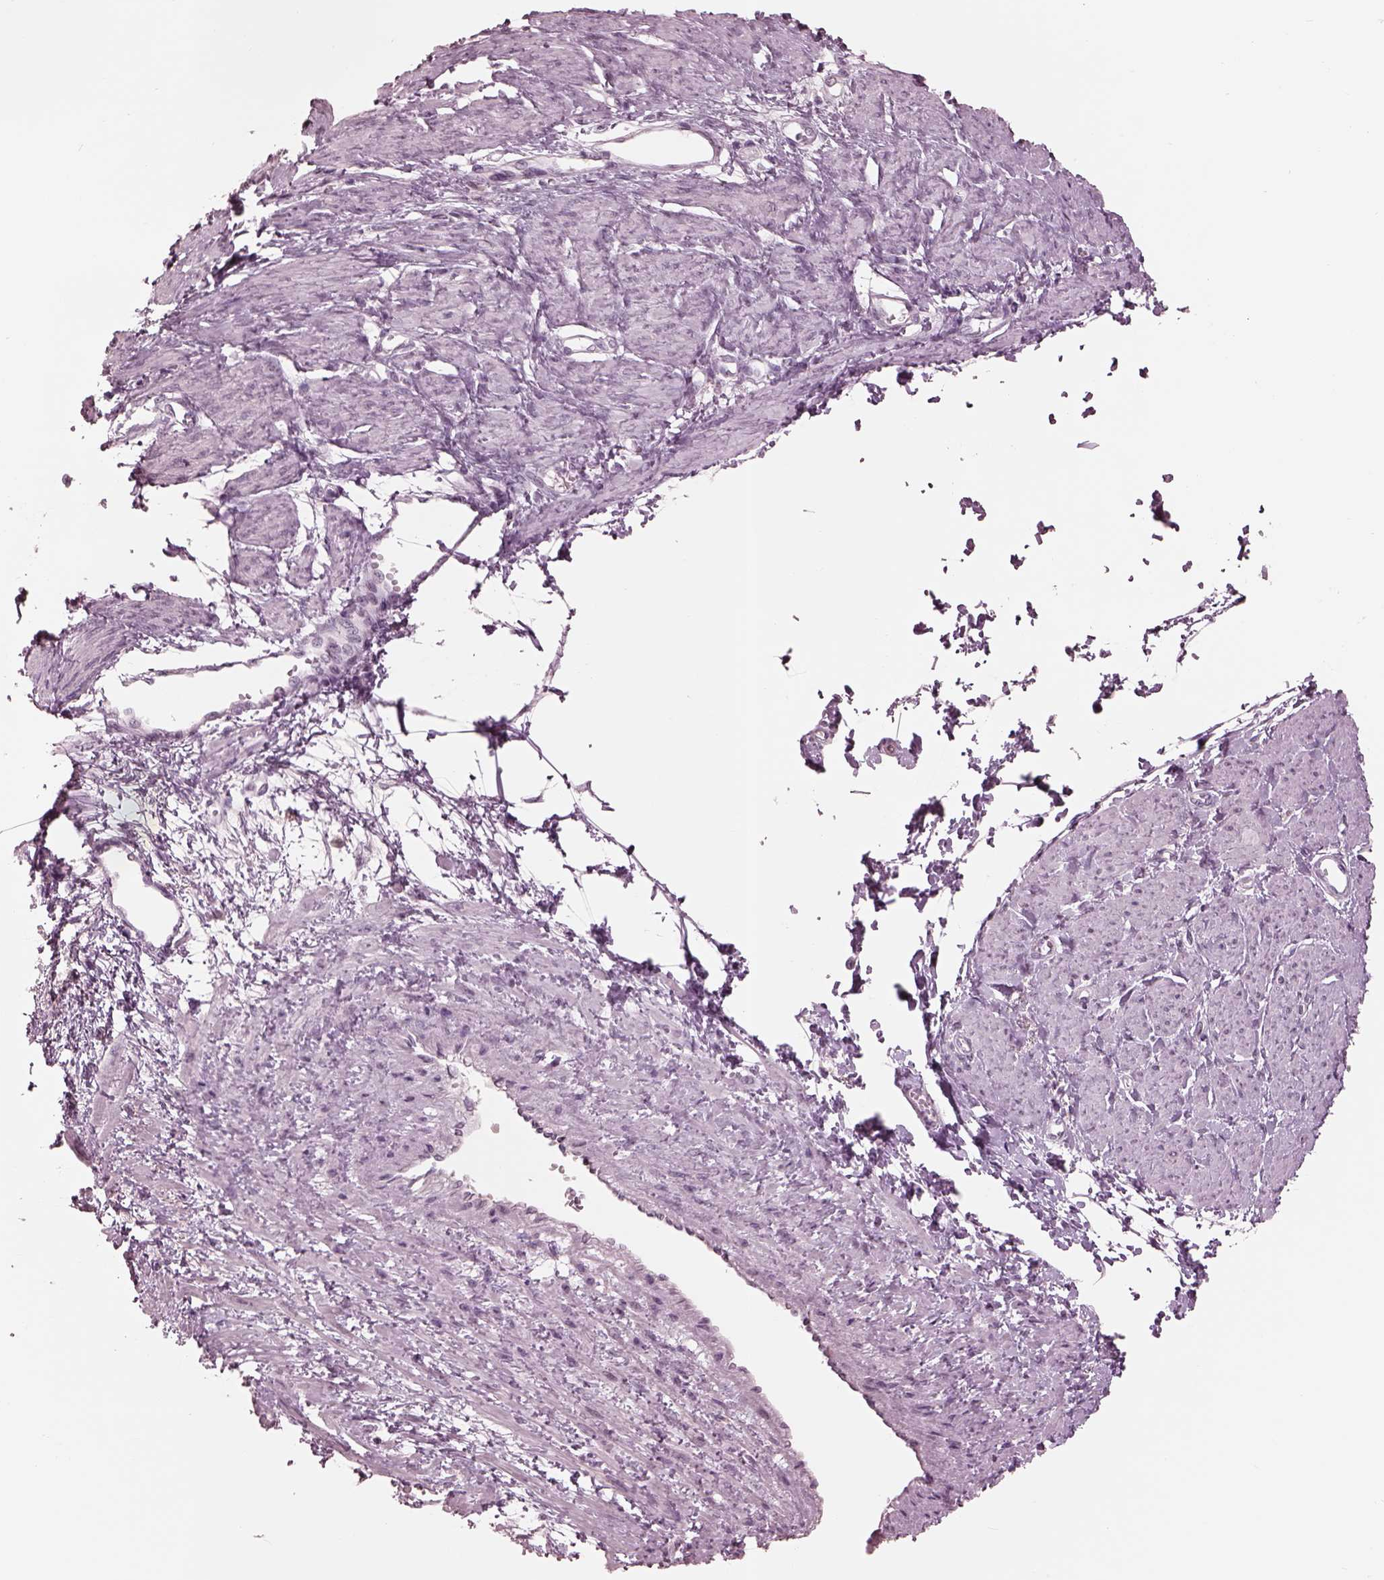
{"staining": {"intensity": "negative", "quantity": "none", "location": "none"}, "tissue": "smooth muscle", "cell_type": "Smooth muscle cells", "image_type": "normal", "snomed": [{"axis": "morphology", "description": "Normal tissue, NOS"}, {"axis": "topography", "description": "Smooth muscle"}, {"axis": "topography", "description": "Uterus"}], "caption": "High power microscopy image of an immunohistochemistry histopathology image of benign smooth muscle, revealing no significant staining in smooth muscle cells. The staining is performed using DAB (3,3'-diaminobenzidine) brown chromogen with nuclei counter-stained in using hematoxylin.", "gene": "GARIN4", "patient": {"sex": "female", "age": 39}}